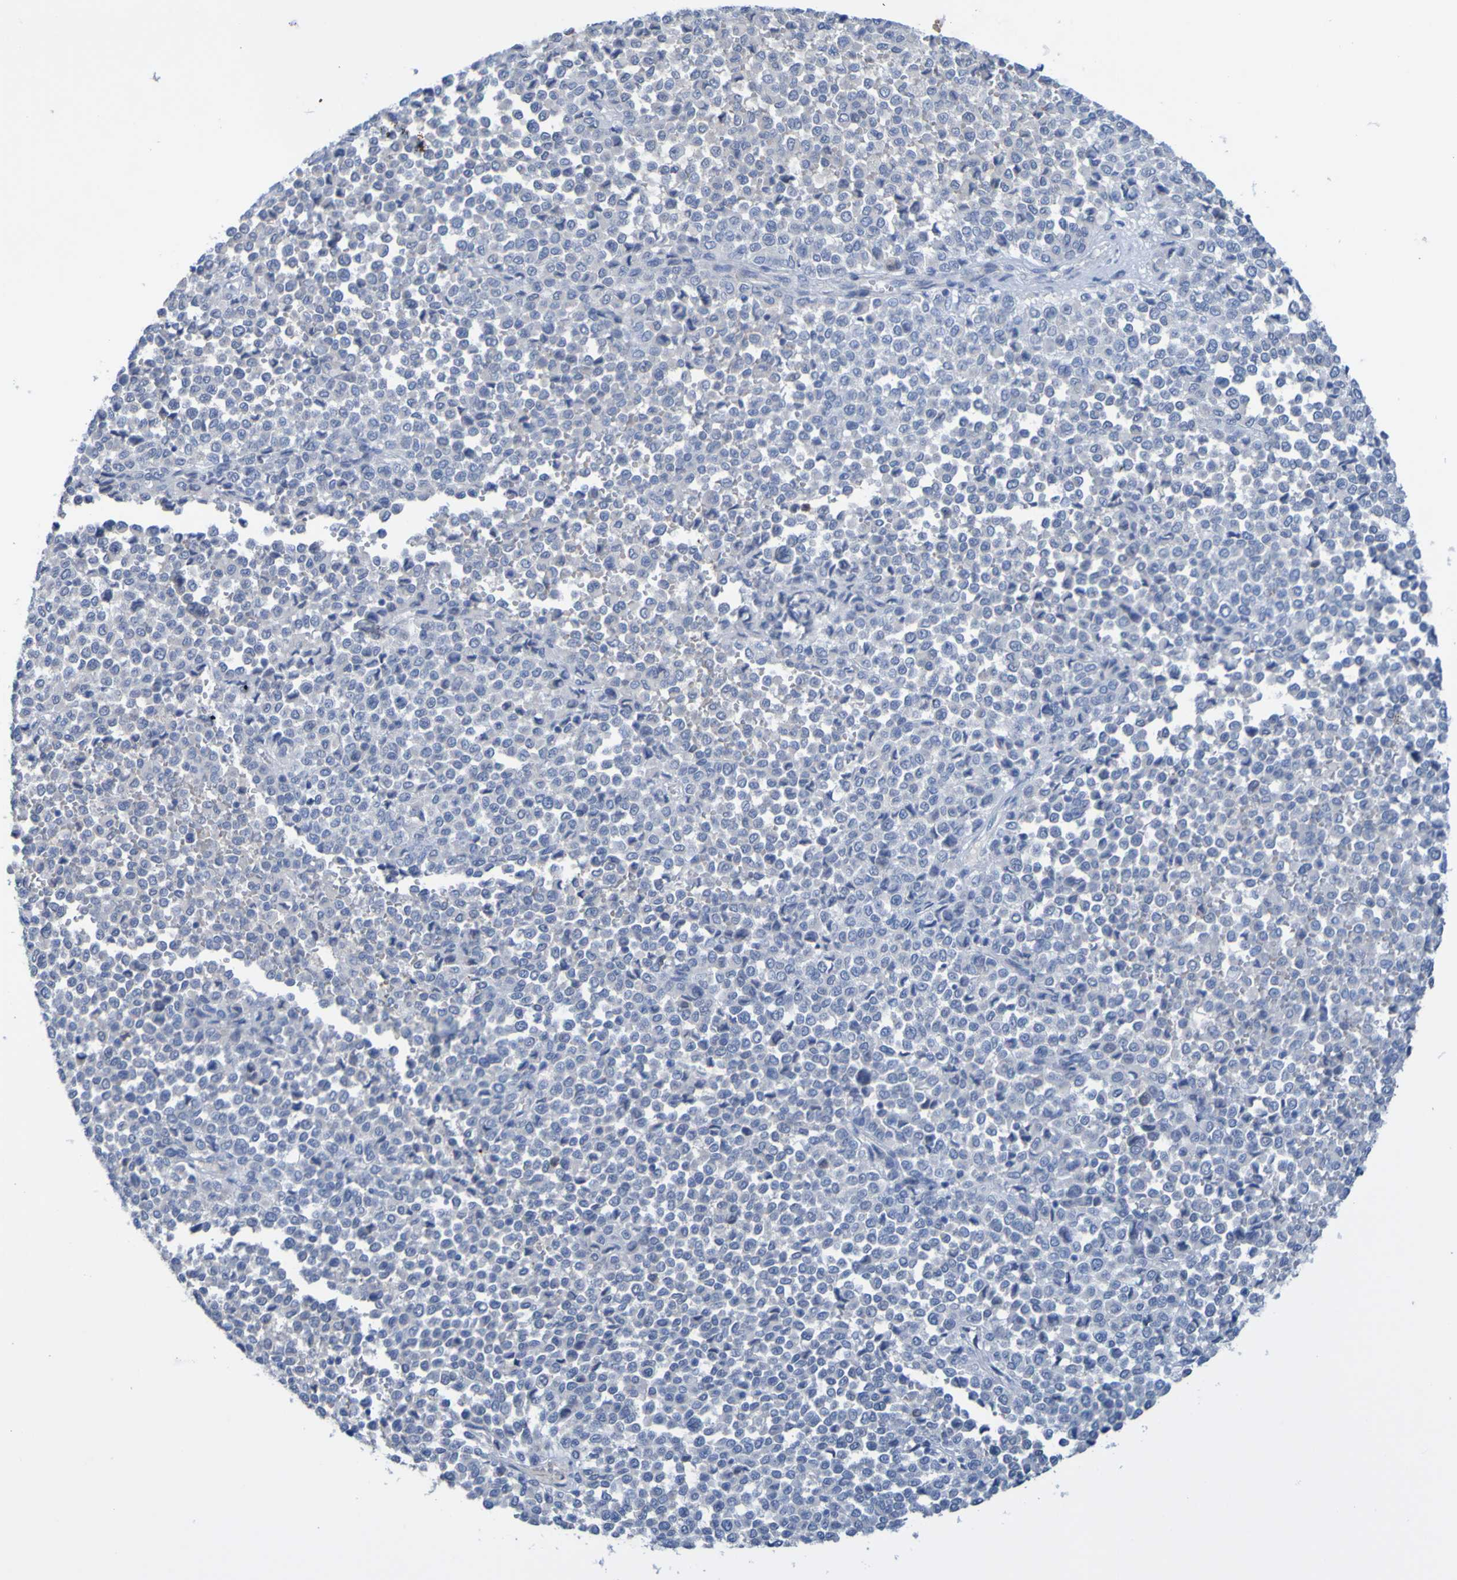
{"staining": {"intensity": "negative", "quantity": "none", "location": "none"}, "tissue": "melanoma", "cell_type": "Tumor cells", "image_type": "cancer", "snomed": [{"axis": "morphology", "description": "Malignant melanoma, Metastatic site"}, {"axis": "topography", "description": "Pancreas"}], "caption": "This is a photomicrograph of immunohistochemistry (IHC) staining of melanoma, which shows no staining in tumor cells.", "gene": "ACMSD", "patient": {"sex": "female", "age": 30}}